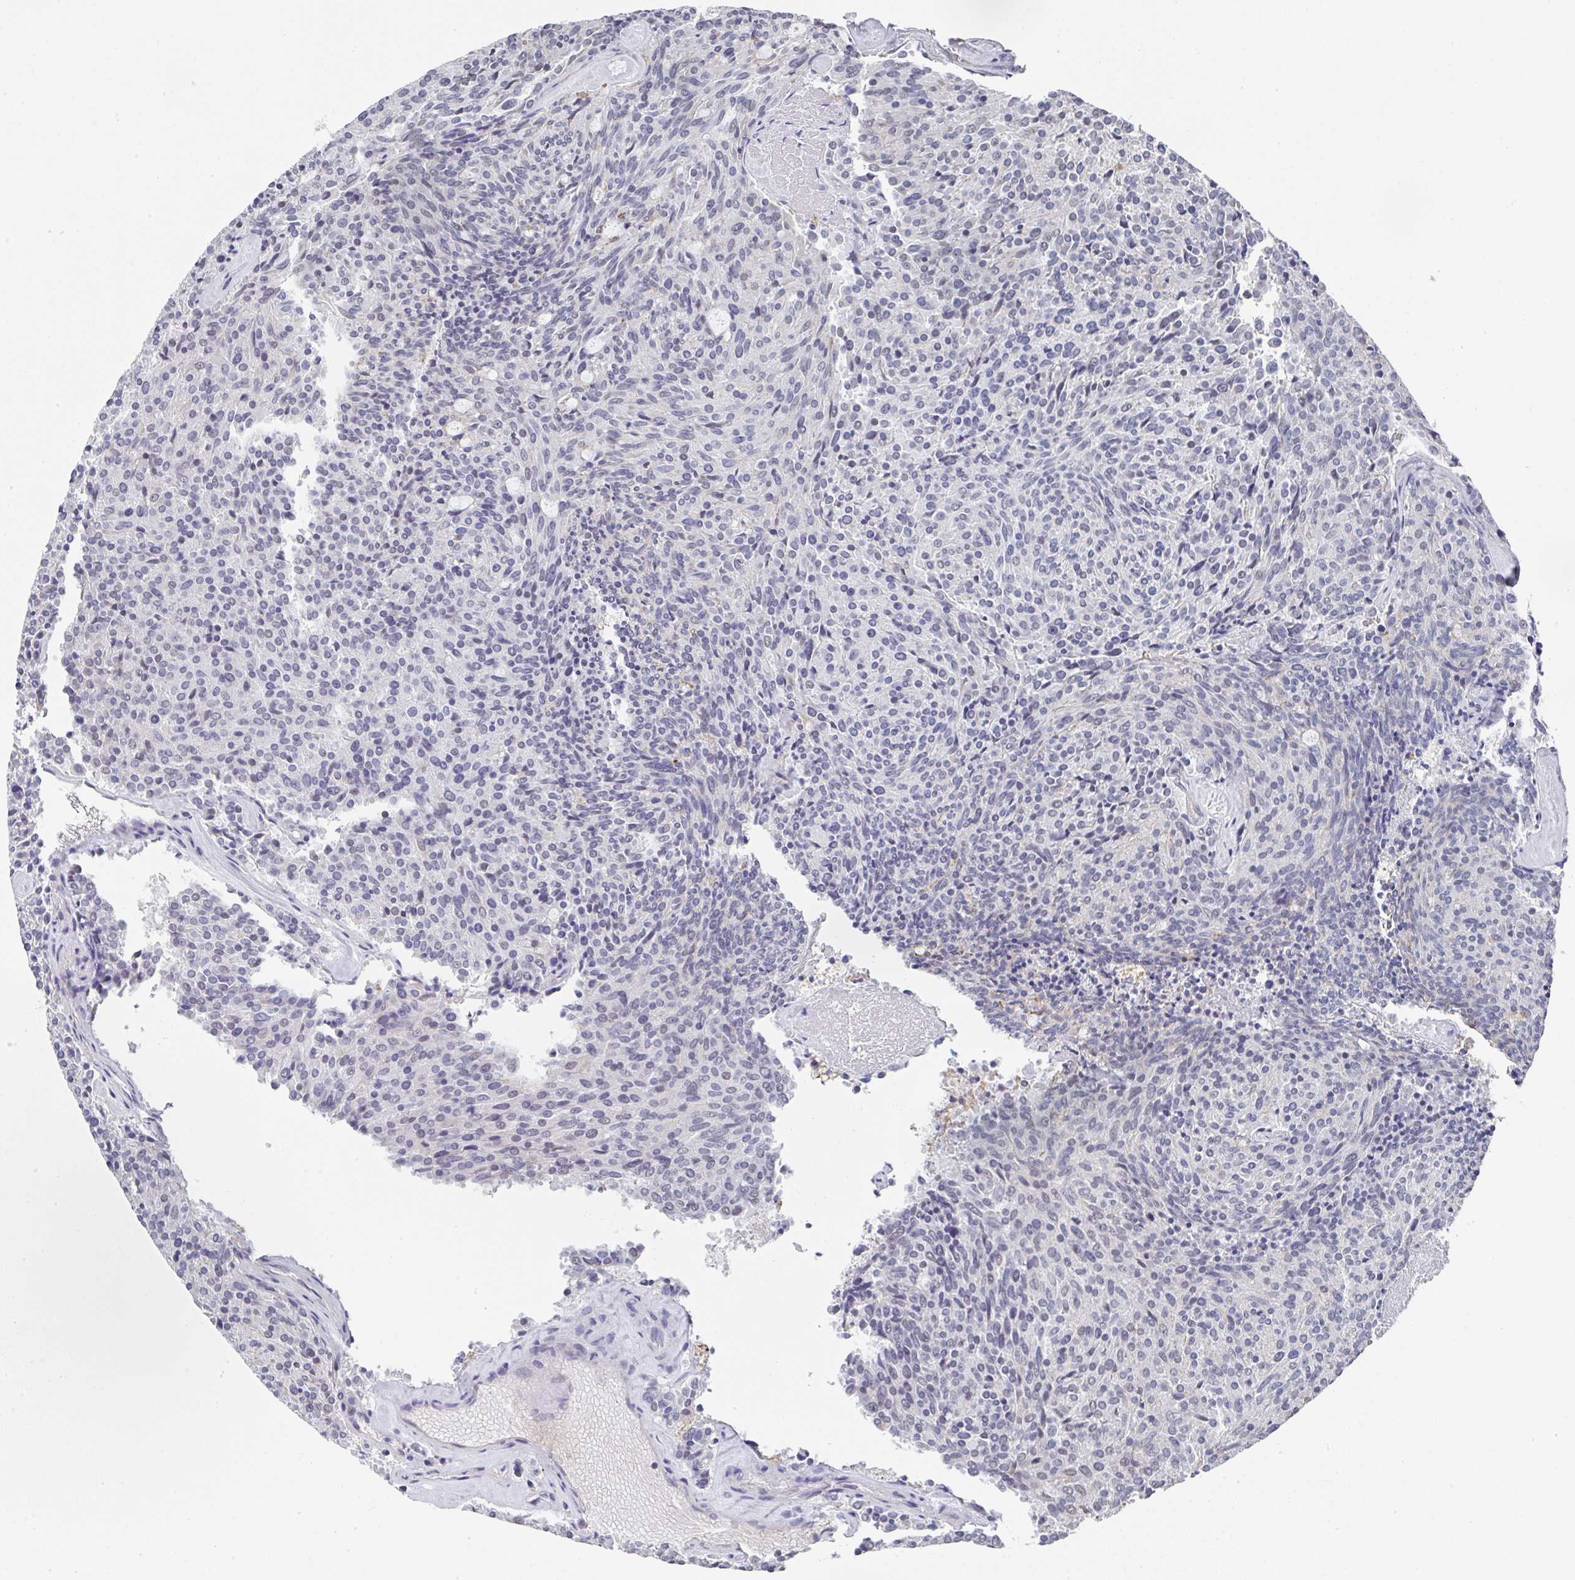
{"staining": {"intensity": "negative", "quantity": "none", "location": "none"}, "tissue": "carcinoid", "cell_type": "Tumor cells", "image_type": "cancer", "snomed": [{"axis": "morphology", "description": "Carcinoid, malignant, NOS"}, {"axis": "topography", "description": "Pancreas"}], "caption": "Immunohistochemistry (IHC) of human carcinoid (malignant) reveals no expression in tumor cells.", "gene": "NCF1", "patient": {"sex": "female", "age": 54}}